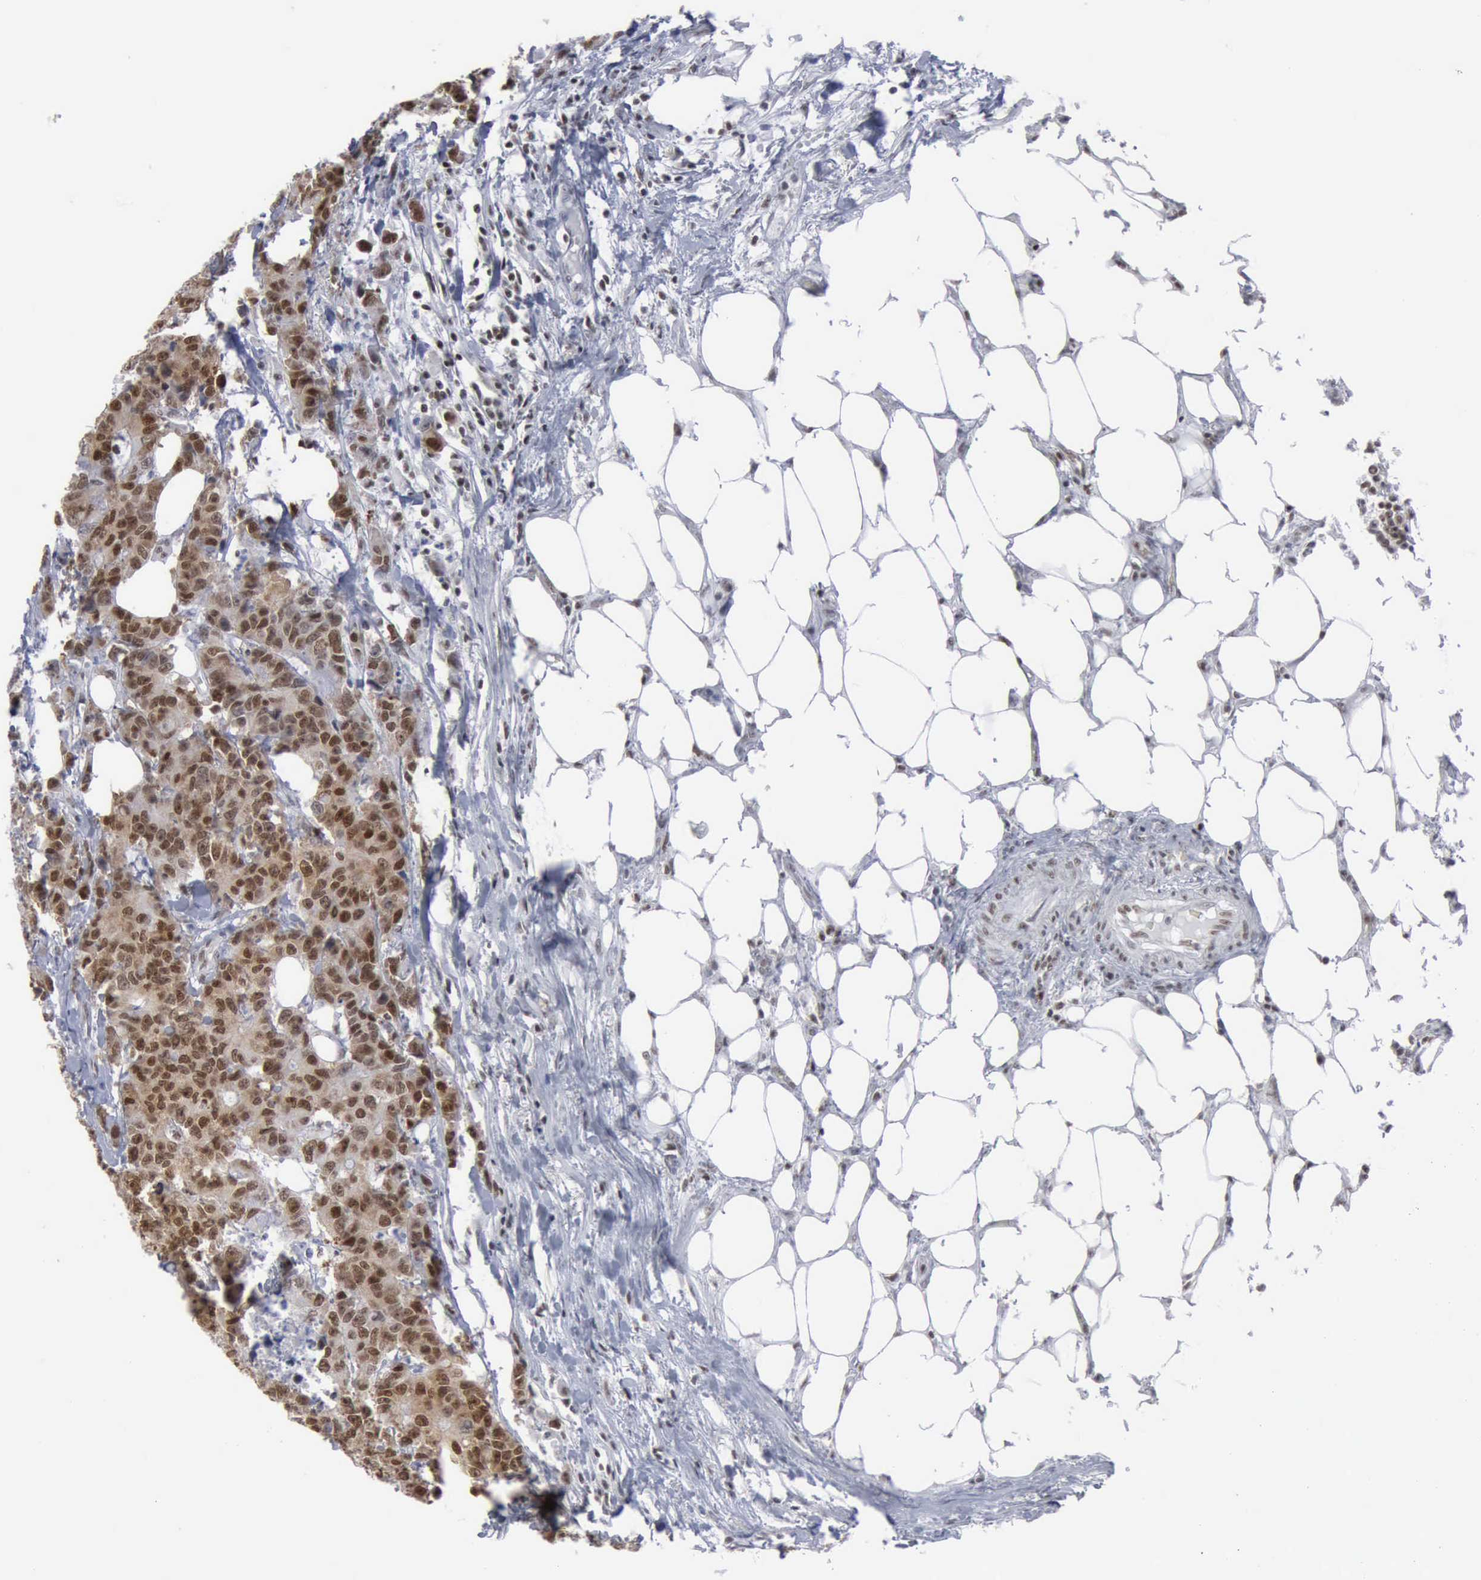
{"staining": {"intensity": "moderate", "quantity": ">75%", "location": "nuclear"}, "tissue": "colorectal cancer", "cell_type": "Tumor cells", "image_type": "cancer", "snomed": [{"axis": "morphology", "description": "Adenocarcinoma, NOS"}, {"axis": "topography", "description": "Colon"}], "caption": "This photomicrograph shows immunohistochemistry (IHC) staining of adenocarcinoma (colorectal), with medium moderate nuclear staining in approximately >75% of tumor cells.", "gene": "XPA", "patient": {"sex": "female", "age": 86}}